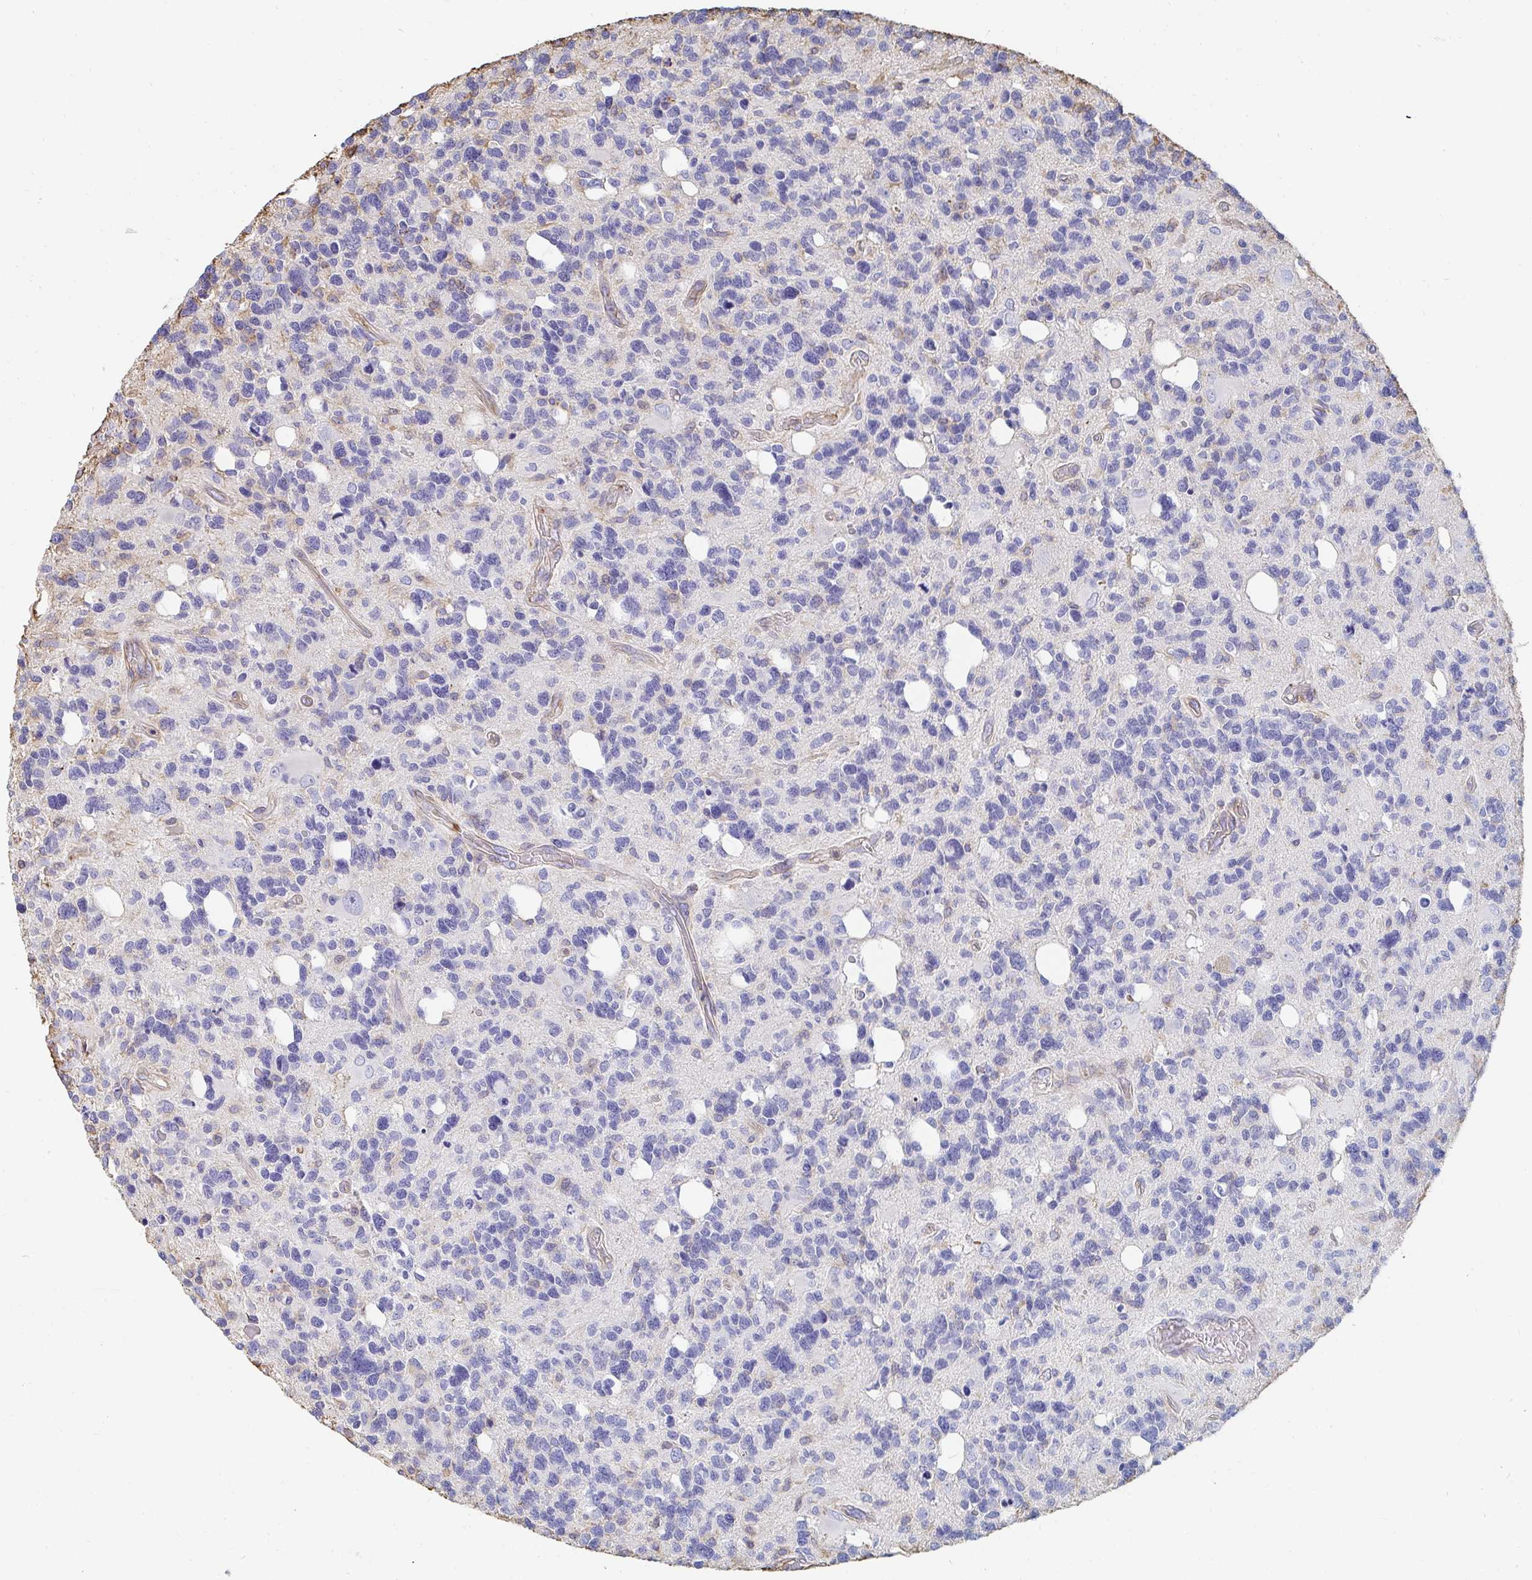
{"staining": {"intensity": "negative", "quantity": "none", "location": "none"}, "tissue": "glioma", "cell_type": "Tumor cells", "image_type": "cancer", "snomed": [{"axis": "morphology", "description": "Glioma, malignant, High grade"}, {"axis": "topography", "description": "Brain"}], "caption": "A micrograph of glioma stained for a protein shows no brown staining in tumor cells.", "gene": "PTPN14", "patient": {"sex": "male", "age": 49}}